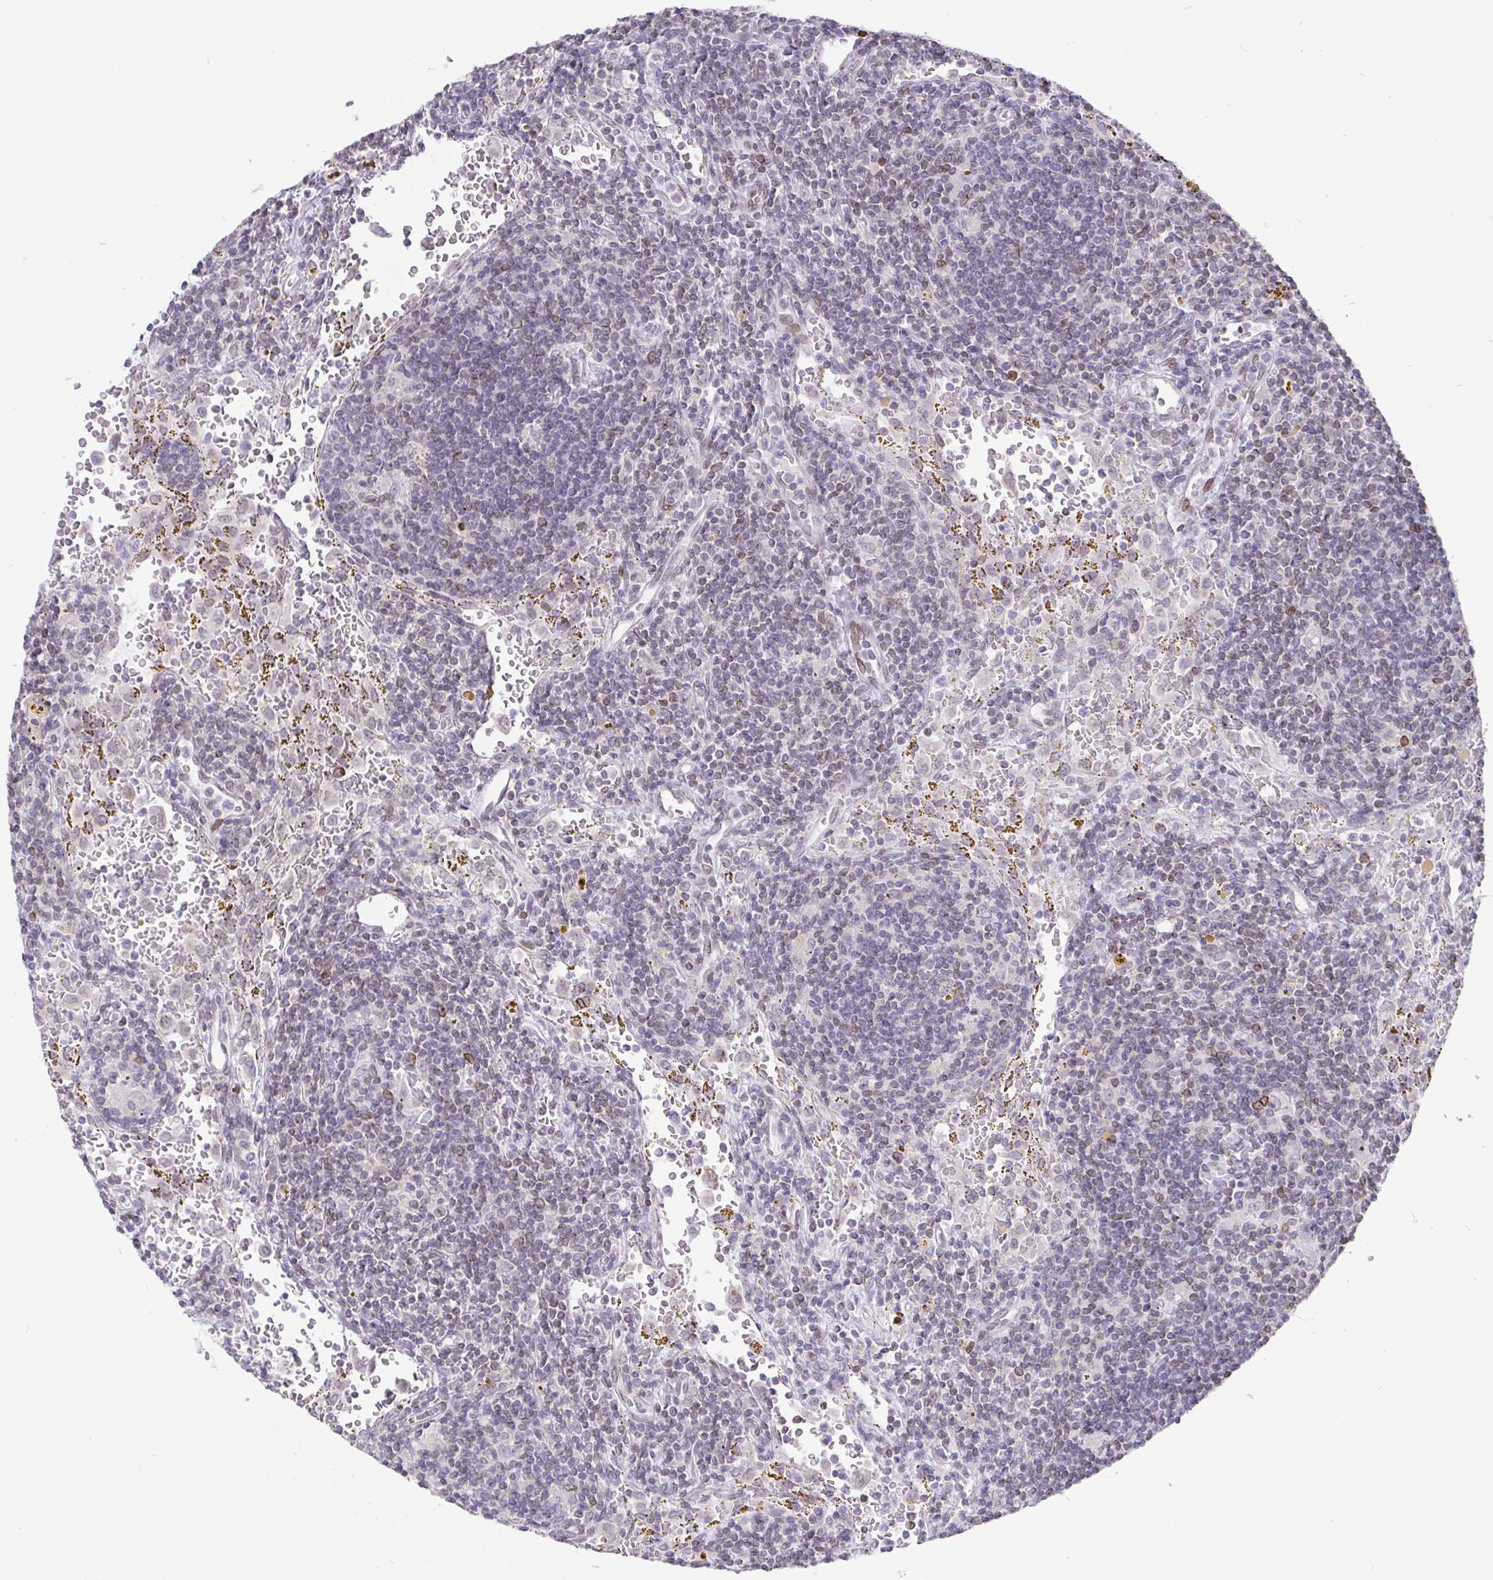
{"staining": {"intensity": "negative", "quantity": "none", "location": "none"}, "tissue": "lymphoma", "cell_type": "Tumor cells", "image_type": "cancer", "snomed": [{"axis": "morphology", "description": "Malignant lymphoma, non-Hodgkin's type, Low grade"}, {"axis": "topography", "description": "Spleen"}], "caption": "Immunohistochemistry image of neoplastic tissue: human malignant lymphoma, non-Hodgkin's type (low-grade) stained with DAB (3,3'-diaminobenzidine) reveals no significant protein expression in tumor cells. The staining is performed using DAB (3,3'-diaminobenzidine) brown chromogen with nuclei counter-stained in using hematoxylin.", "gene": "EMD", "patient": {"sex": "female", "age": 70}}